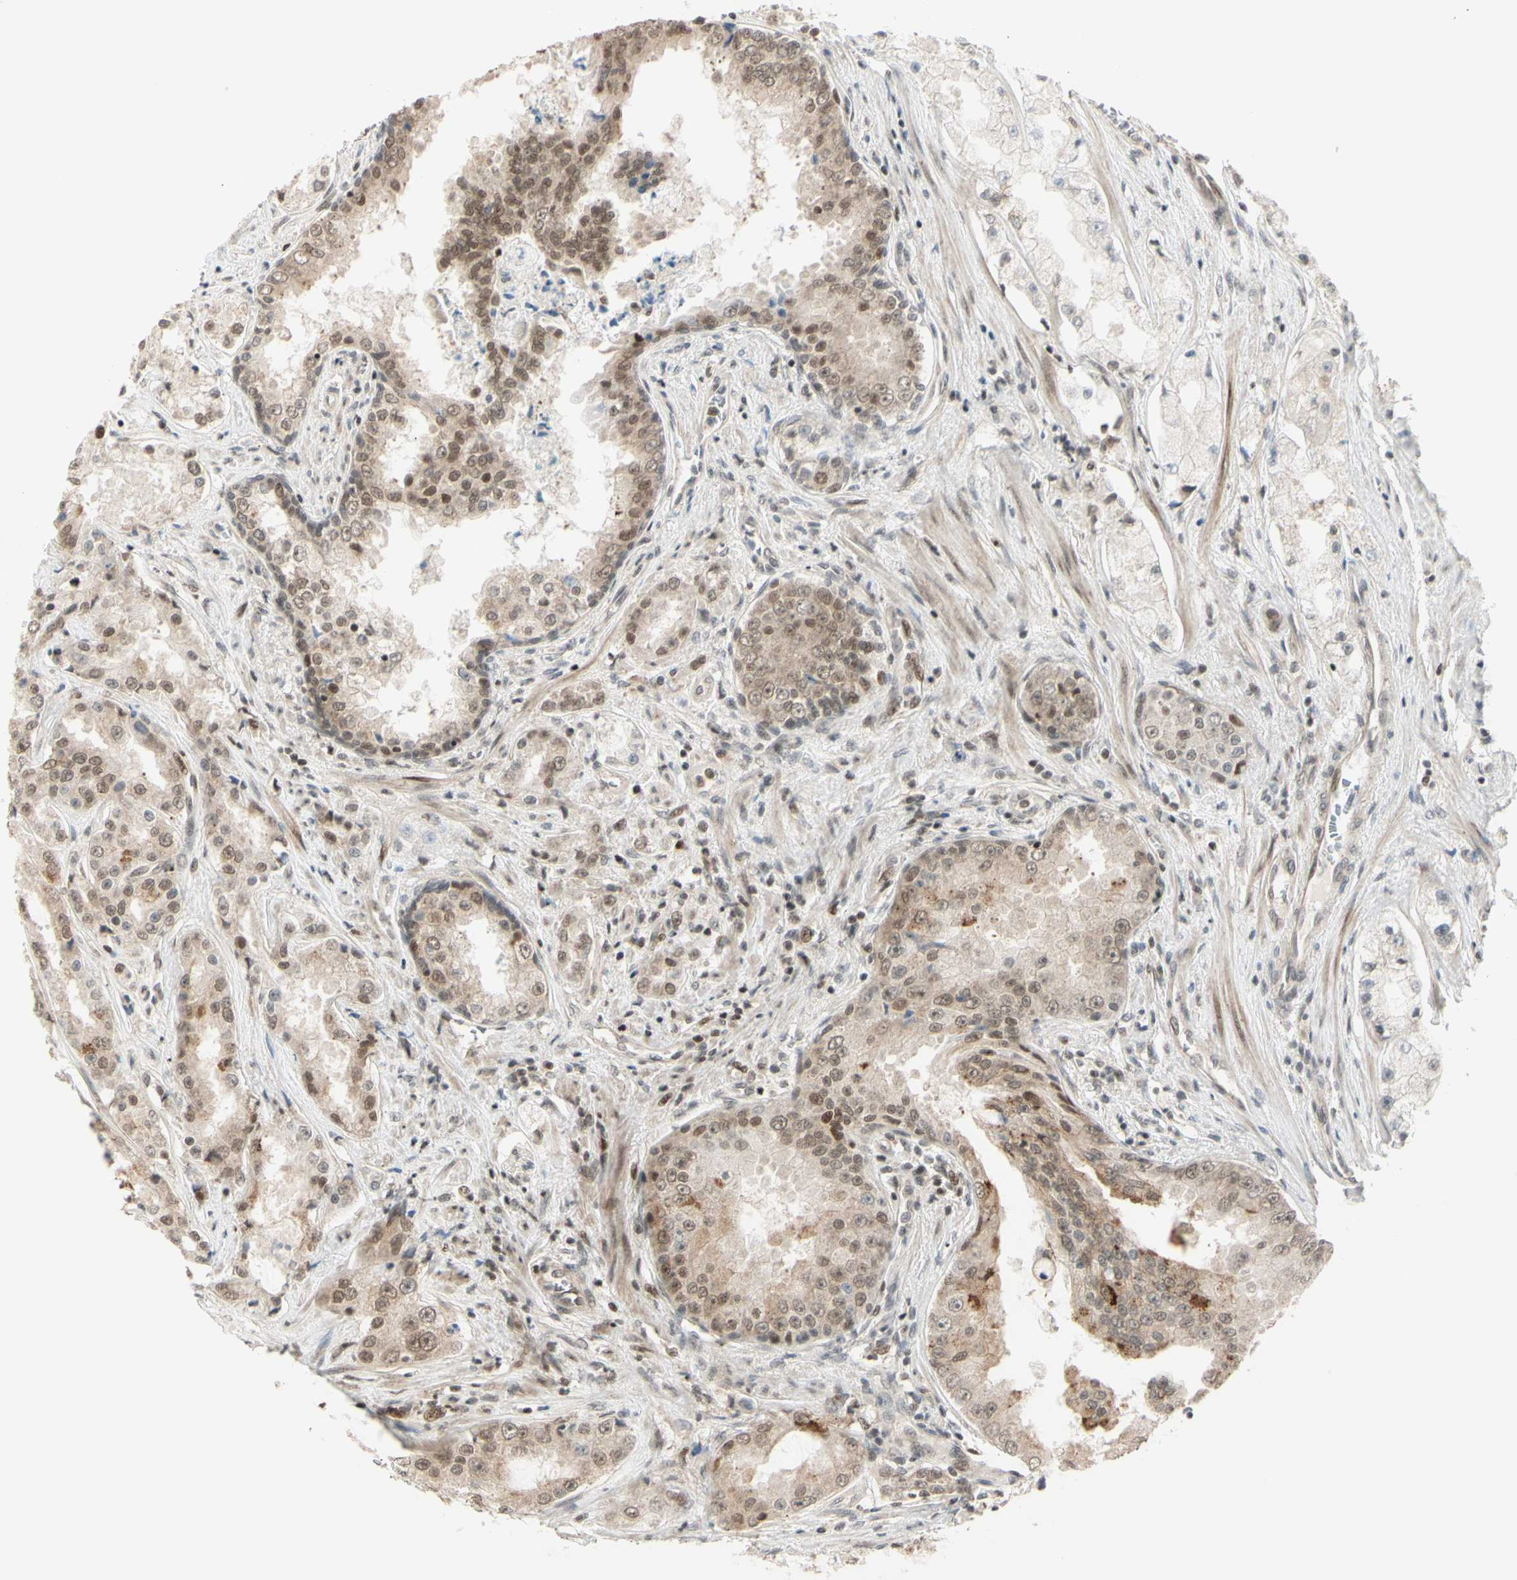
{"staining": {"intensity": "weak", "quantity": ">75%", "location": "cytoplasmic/membranous,nuclear"}, "tissue": "prostate cancer", "cell_type": "Tumor cells", "image_type": "cancer", "snomed": [{"axis": "morphology", "description": "Adenocarcinoma, High grade"}, {"axis": "topography", "description": "Prostate"}], "caption": "A micrograph showing weak cytoplasmic/membranous and nuclear staining in approximately >75% of tumor cells in adenocarcinoma (high-grade) (prostate), as visualized by brown immunohistochemical staining.", "gene": "BRMS1", "patient": {"sex": "male", "age": 73}}